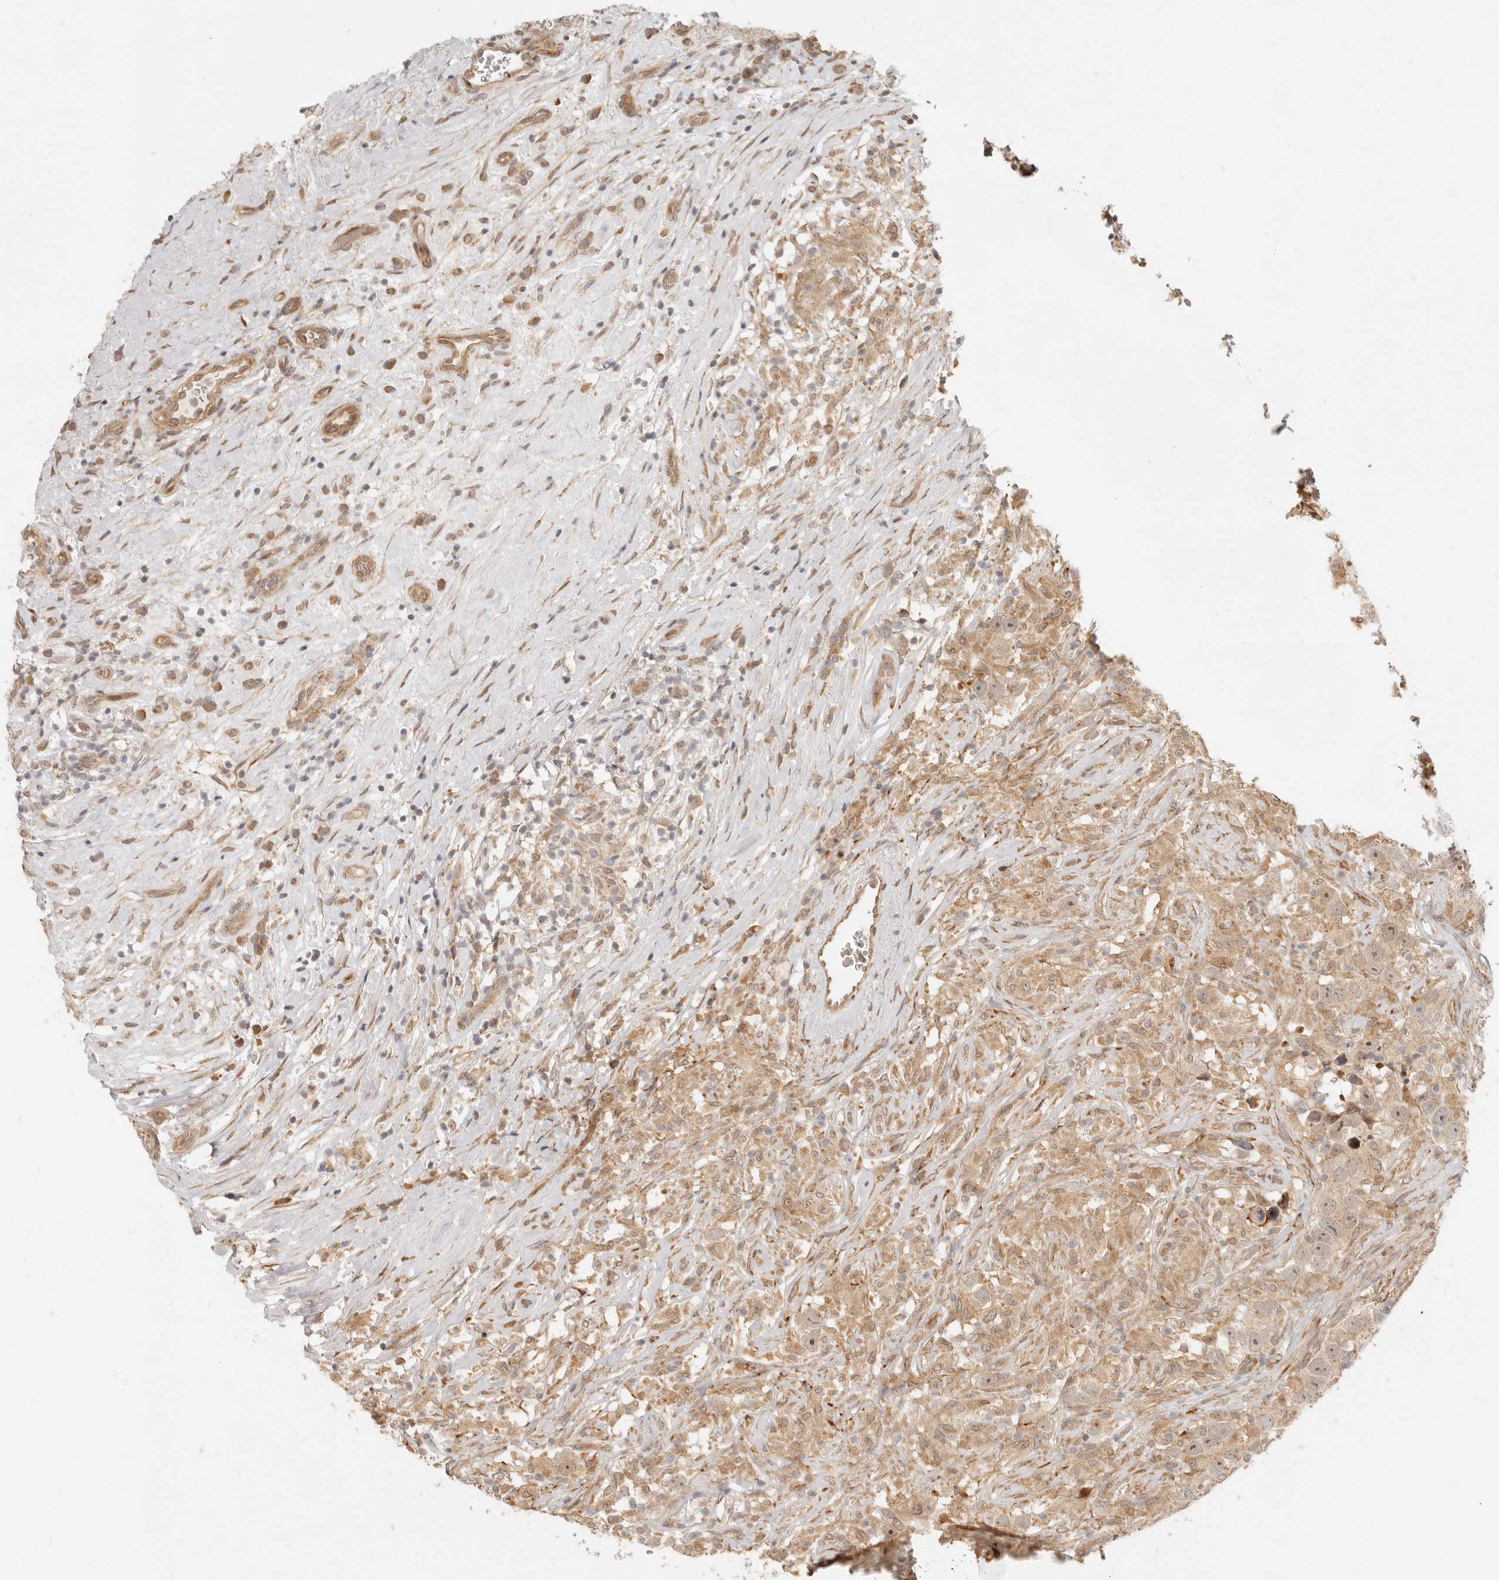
{"staining": {"intensity": "weak", "quantity": ">75%", "location": "cytoplasmic/membranous,nuclear"}, "tissue": "testis cancer", "cell_type": "Tumor cells", "image_type": "cancer", "snomed": [{"axis": "morphology", "description": "Seminoma, NOS"}, {"axis": "topography", "description": "Testis"}], "caption": "IHC of human testis cancer exhibits low levels of weak cytoplasmic/membranous and nuclear expression in about >75% of tumor cells.", "gene": "TUFT1", "patient": {"sex": "male", "age": 49}}